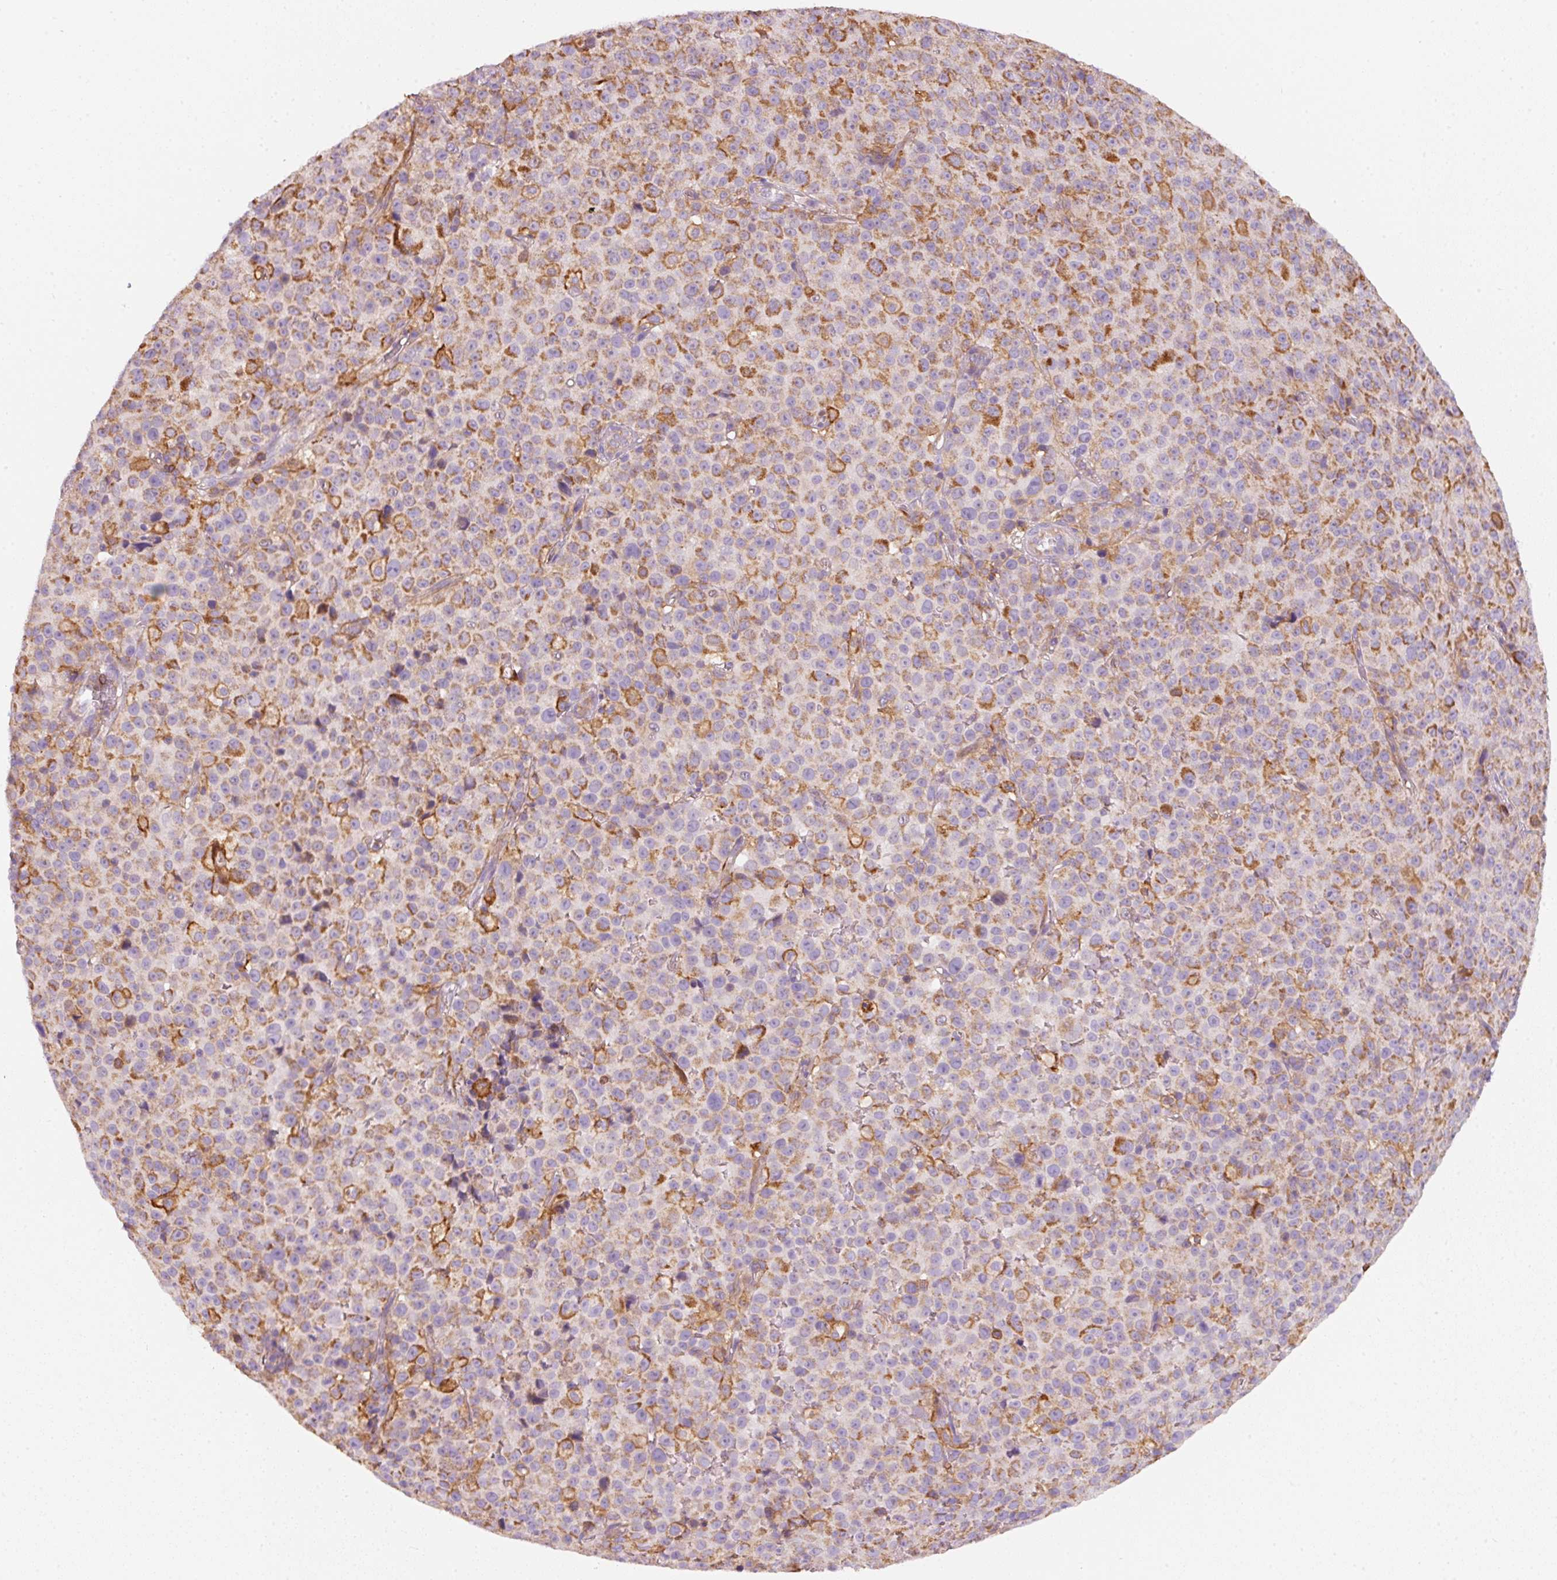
{"staining": {"intensity": "moderate", "quantity": "<25%", "location": "cytoplasmic/membranous"}, "tissue": "melanoma", "cell_type": "Tumor cells", "image_type": "cancer", "snomed": [{"axis": "morphology", "description": "Malignant melanoma, Metastatic site"}, {"axis": "topography", "description": "Skin"}, {"axis": "topography", "description": "Lymph node"}], "caption": "Immunohistochemical staining of human malignant melanoma (metastatic site) exhibits low levels of moderate cytoplasmic/membranous staining in approximately <25% of tumor cells. Immunohistochemistry stains the protein of interest in brown and the nuclei are stained blue.", "gene": "IQGAP2", "patient": {"sex": "male", "age": 66}}